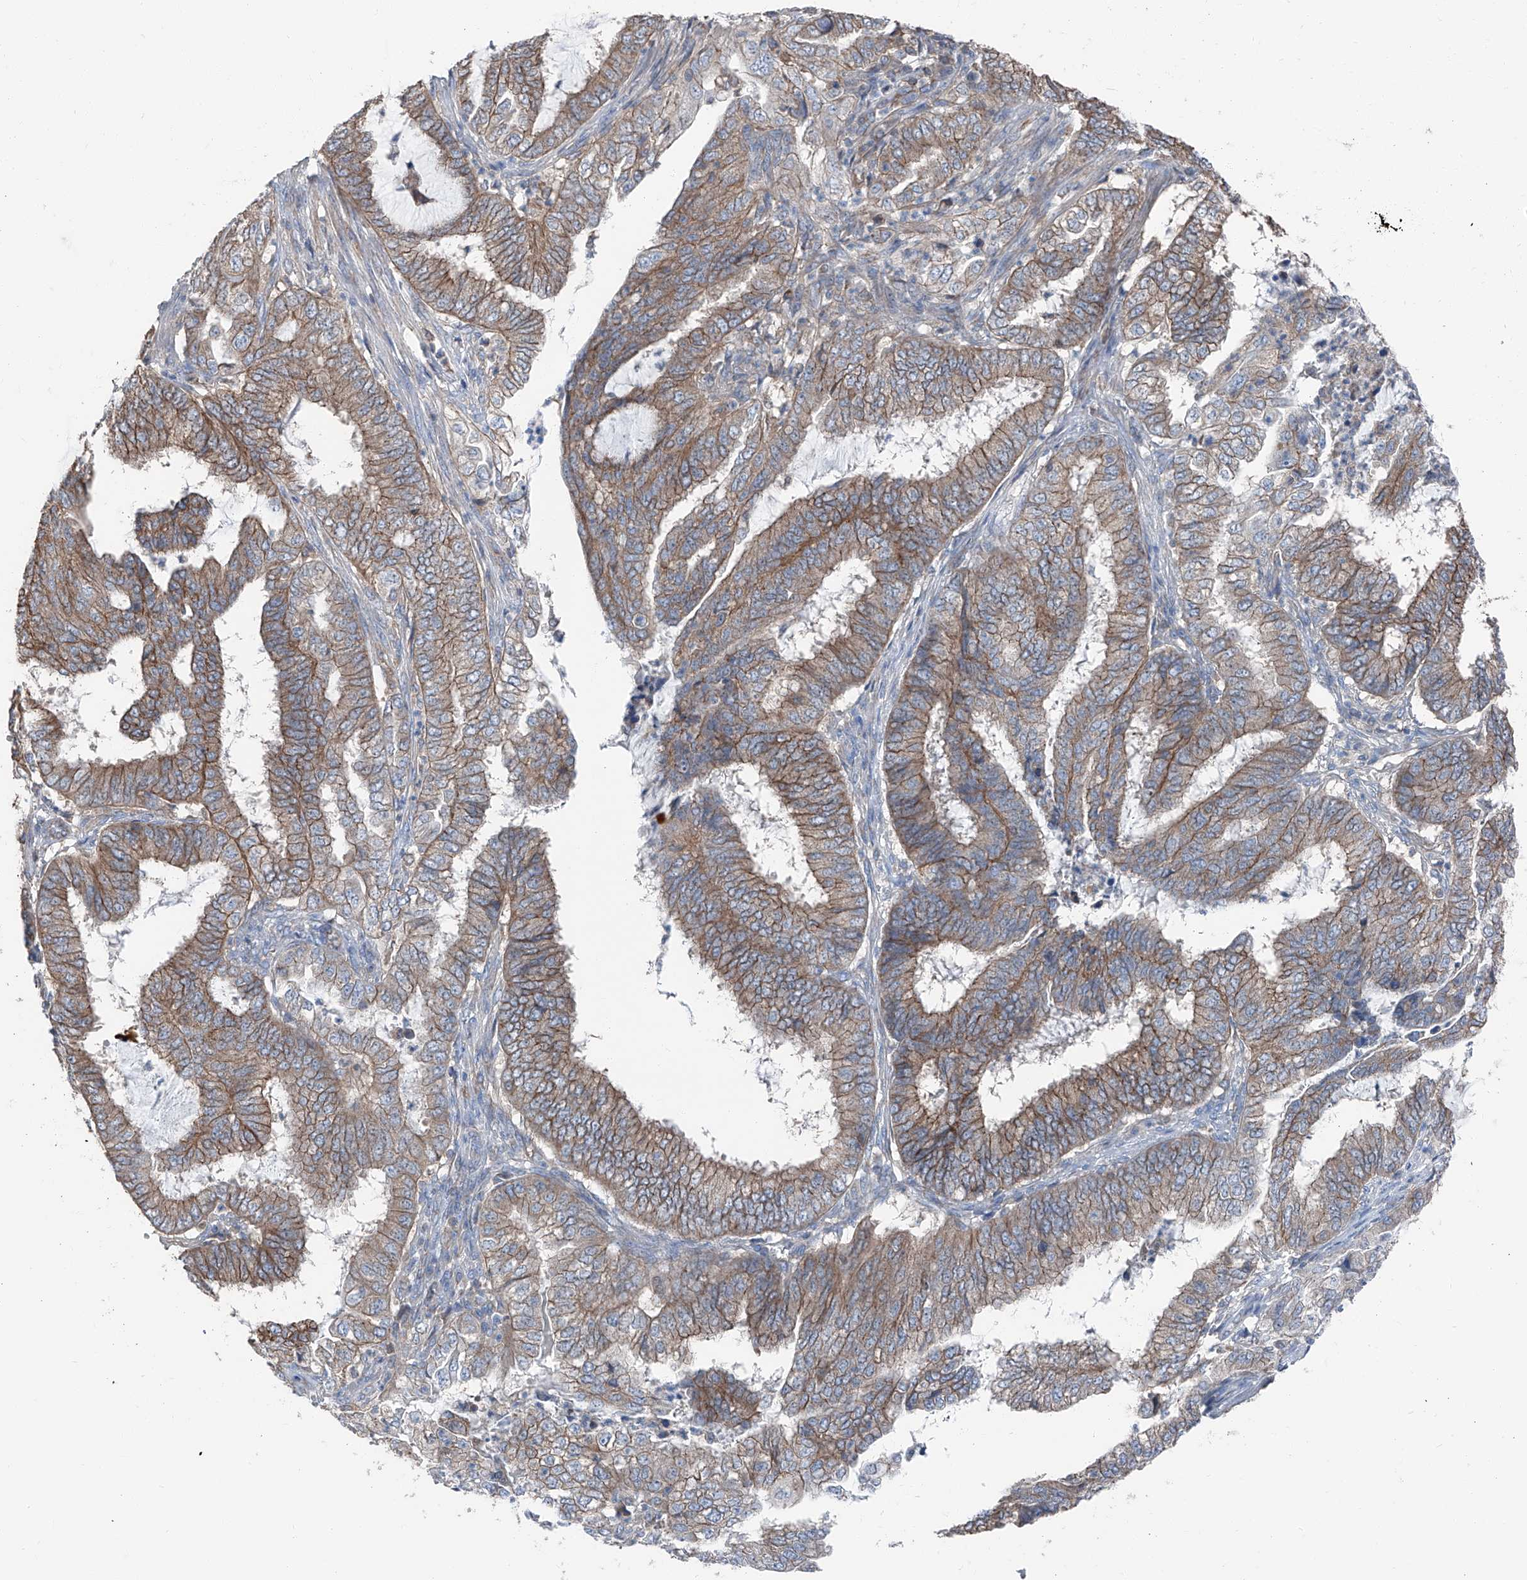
{"staining": {"intensity": "moderate", "quantity": ">75%", "location": "cytoplasmic/membranous"}, "tissue": "endometrial cancer", "cell_type": "Tumor cells", "image_type": "cancer", "snomed": [{"axis": "morphology", "description": "Adenocarcinoma, NOS"}, {"axis": "topography", "description": "Endometrium"}], "caption": "Tumor cells demonstrate medium levels of moderate cytoplasmic/membranous positivity in about >75% of cells in endometrial cancer (adenocarcinoma).", "gene": "GPR142", "patient": {"sex": "female", "age": 51}}